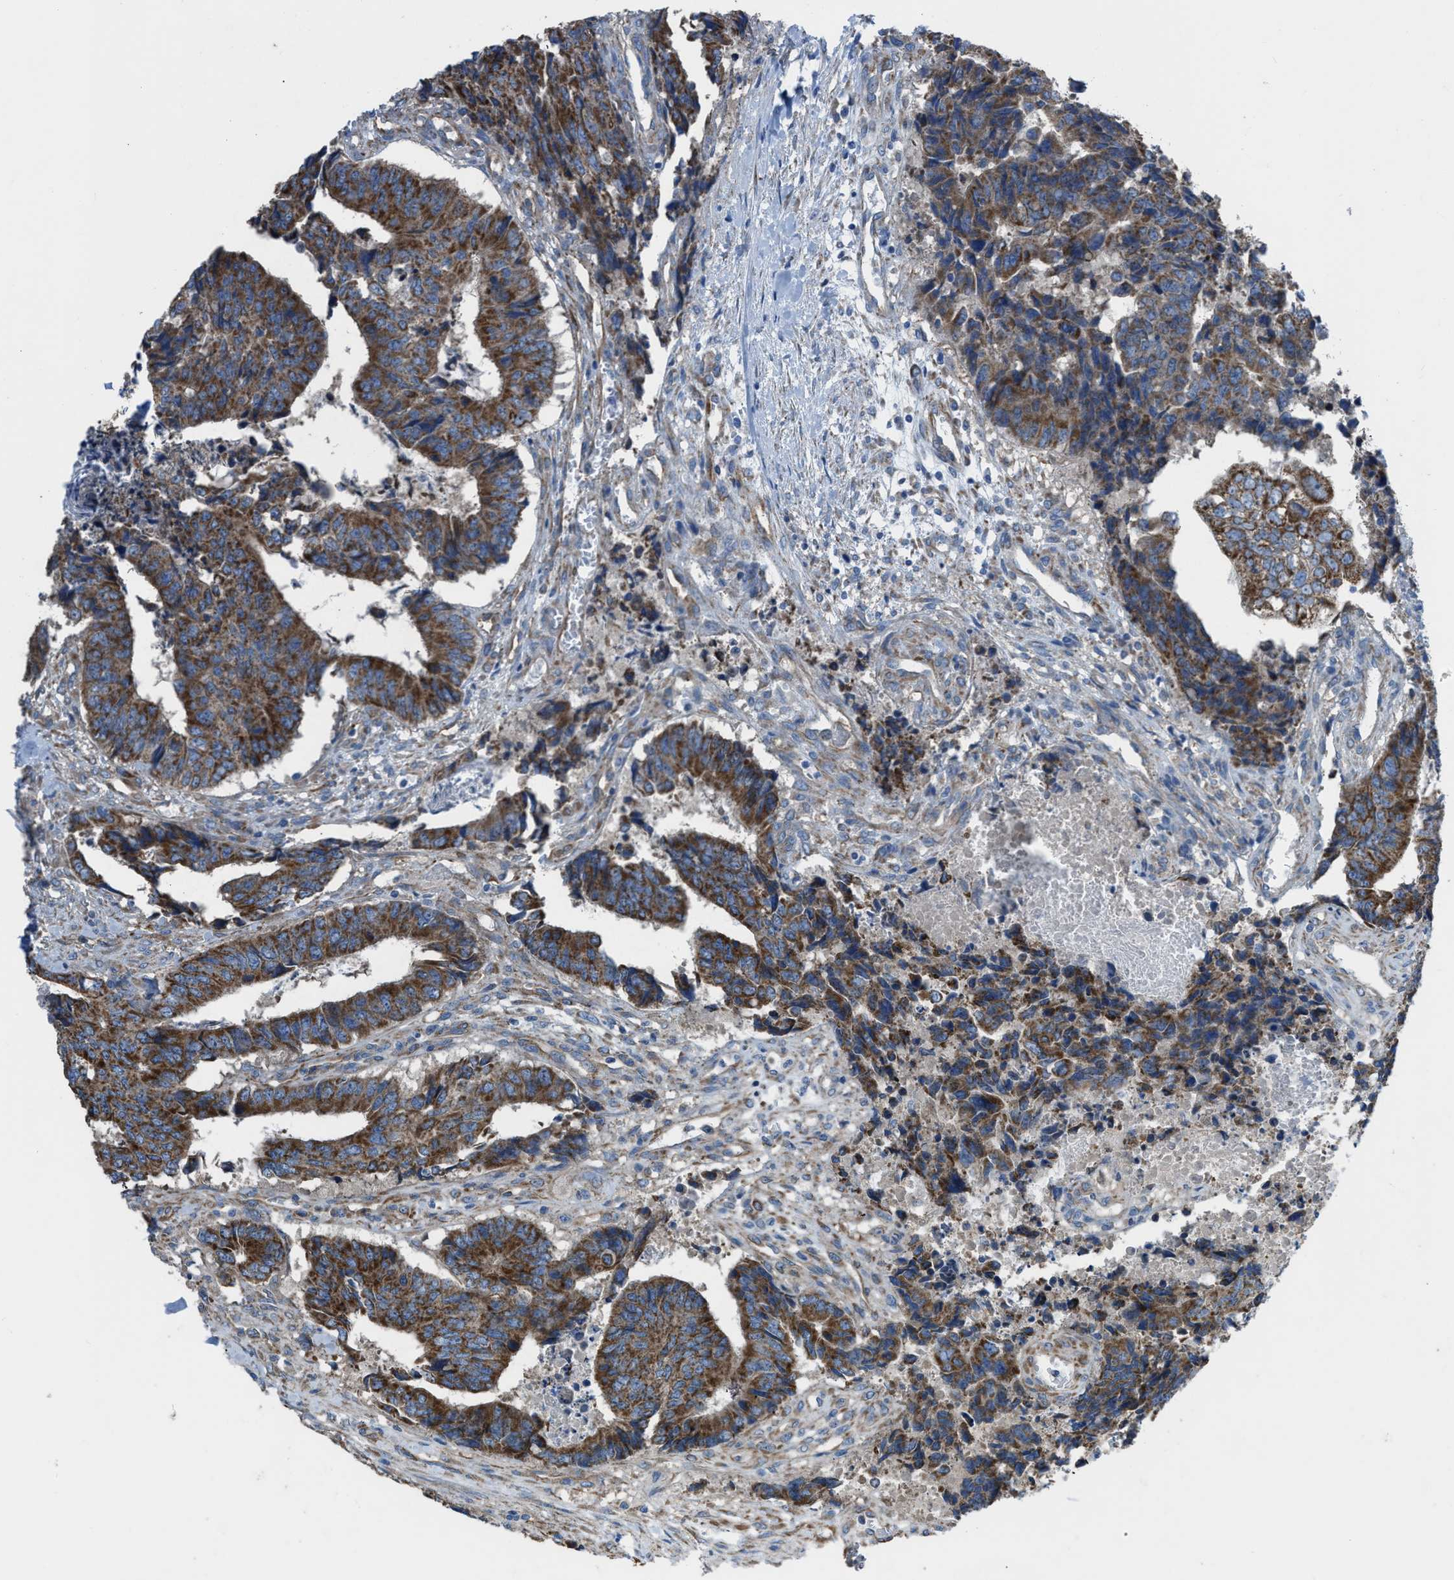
{"staining": {"intensity": "strong", "quantity": ">75%", "location": "cytoplasmic/membranous"}, "tissue": "colorectal cancer", "cell_type": "Tumor cells", "image_type": "cancer", "snomed": [{"axis": "morphology", "description": "Adenocarcinoma, NOS"}, {"axis": "topography", "description": "Rectum"}], "caption": "Tumor cells reveal high levels of strong cytoplasmic/membranous positivity in about >75% of cells in human colorectal cancer (adenocarcinoma).", "gene": "DOLPP1", "patient": {"sex": "male", "age": 84}}